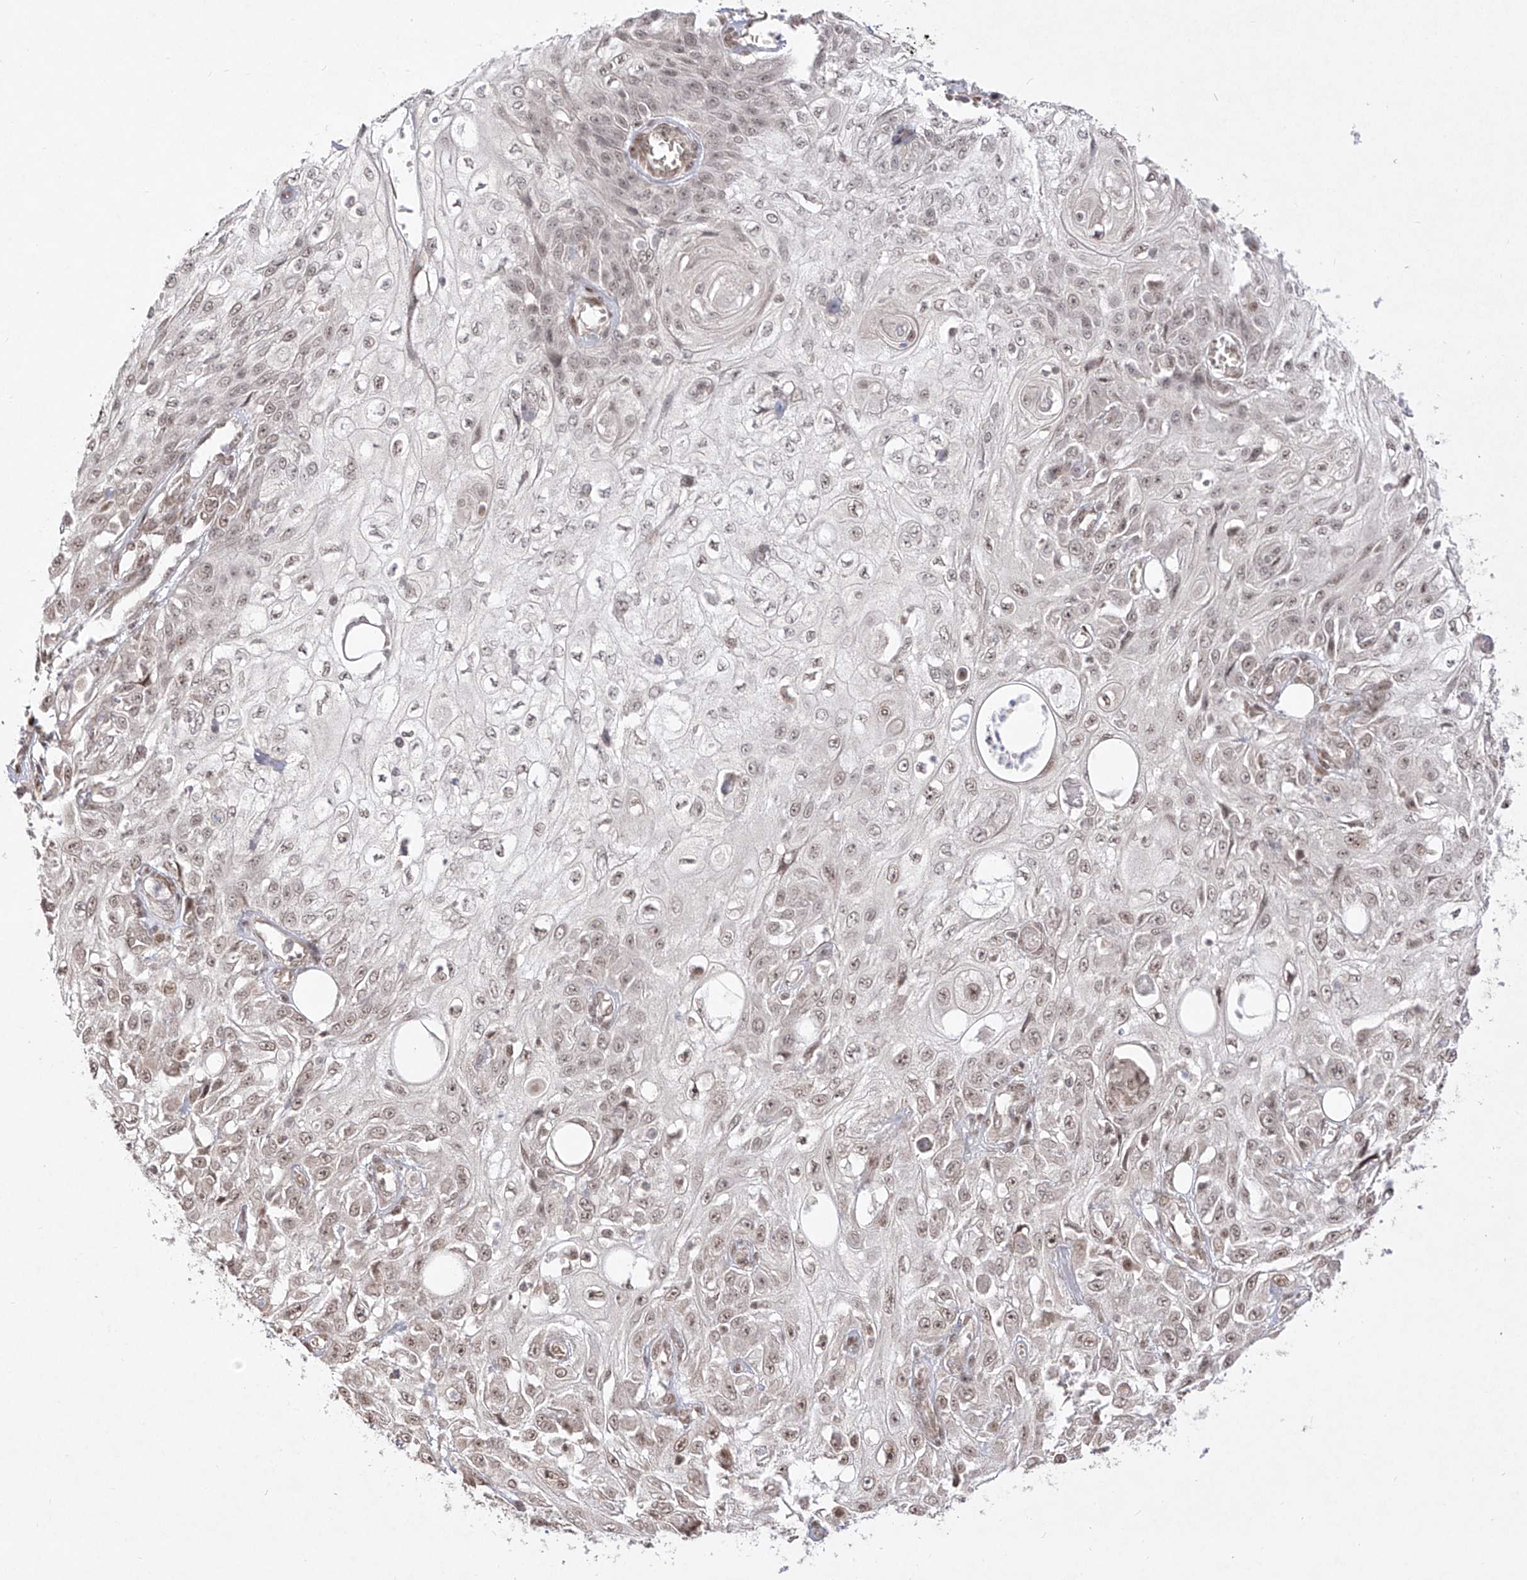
{"staining": {"intensity": "weak", "quantity": "25%-75%", "location": "nuclear"}, "tissue": "skin cancer", "cell_type": "Tumor cells", "image_type": "cancer", "snomed": [{"axis": "morphology", "description": "Squamous cell carcinoma, NOS"}, {"axis": "morphology", "description": "Squamous cell carcinoma, metastatic, NOS"}, {"axis": "topography", "description": "Skin"}, {"axis": "topography", "description": "Lymph node"}], "caption": "IHC (DAB) staining of human skin cancer (squamous cell carcinoma) demonstrates weak nuclear protein positivity in about 25%-75% of tumor cells.", "gene": "SNRNP27", "patient": {"sex": "male", "age": 75}}